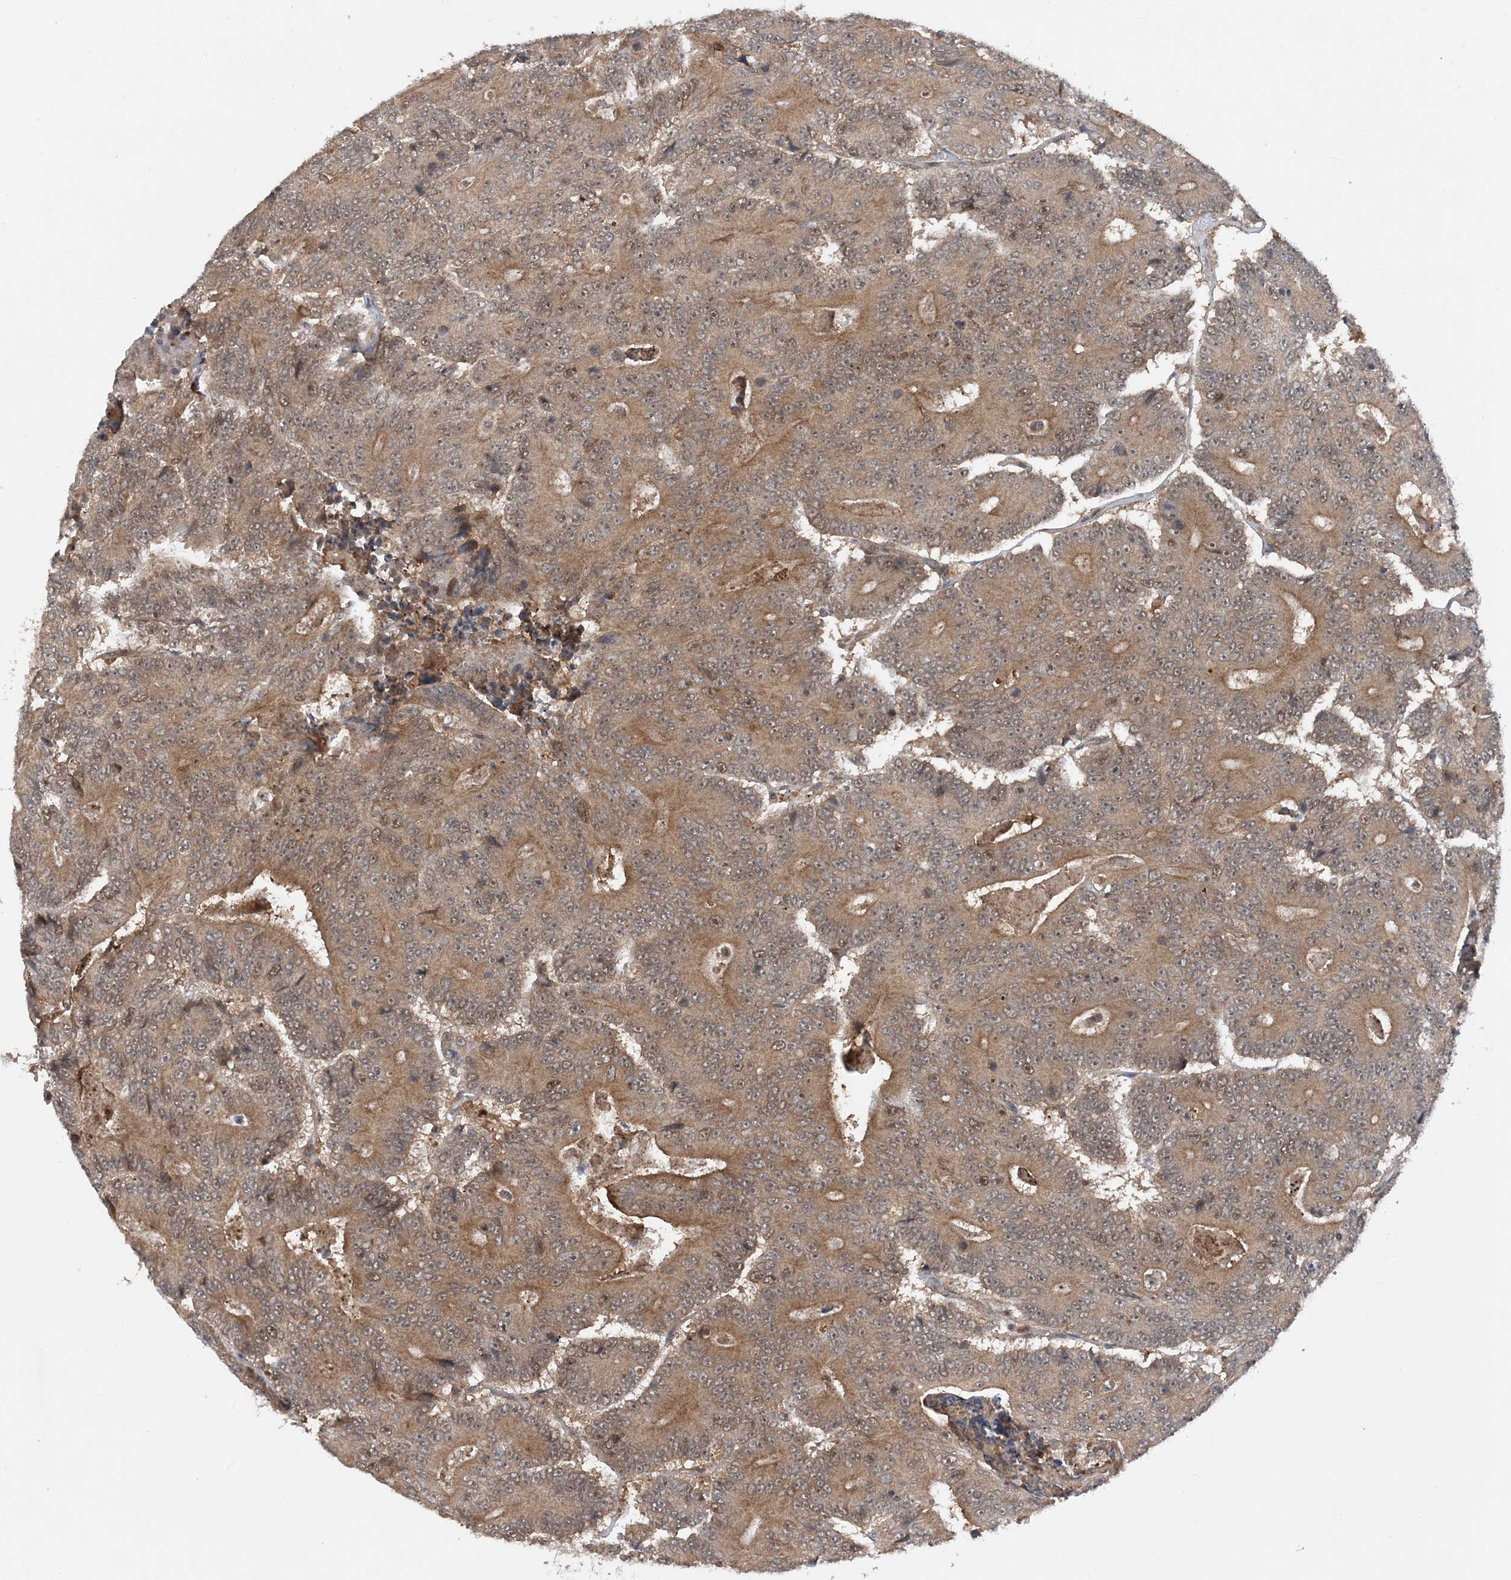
{"staining": {"intensity": "moderate", "quantity": "<25%", "location": "cytoplasmic/membranous"}, "tissue": "colorectal cancer", "cell_type": "Tumor cells", "image_type": "cancer", "snomed": [{"axis": "morphology", "description": "Adenocarcinoma, NOS"}, {"axis": "topography", "description": "Colon"}], "caption": "DAB (3,3'-diaminobenzidine) immunohistochemical staining of colorectal cancer (adenocarcinoma) exhibits moderate cytoplasmic/membranous protein expression in about <25% of tumor cells.", "gene": "HEMK1", "patient": {"sex": "male", "age": 83}}